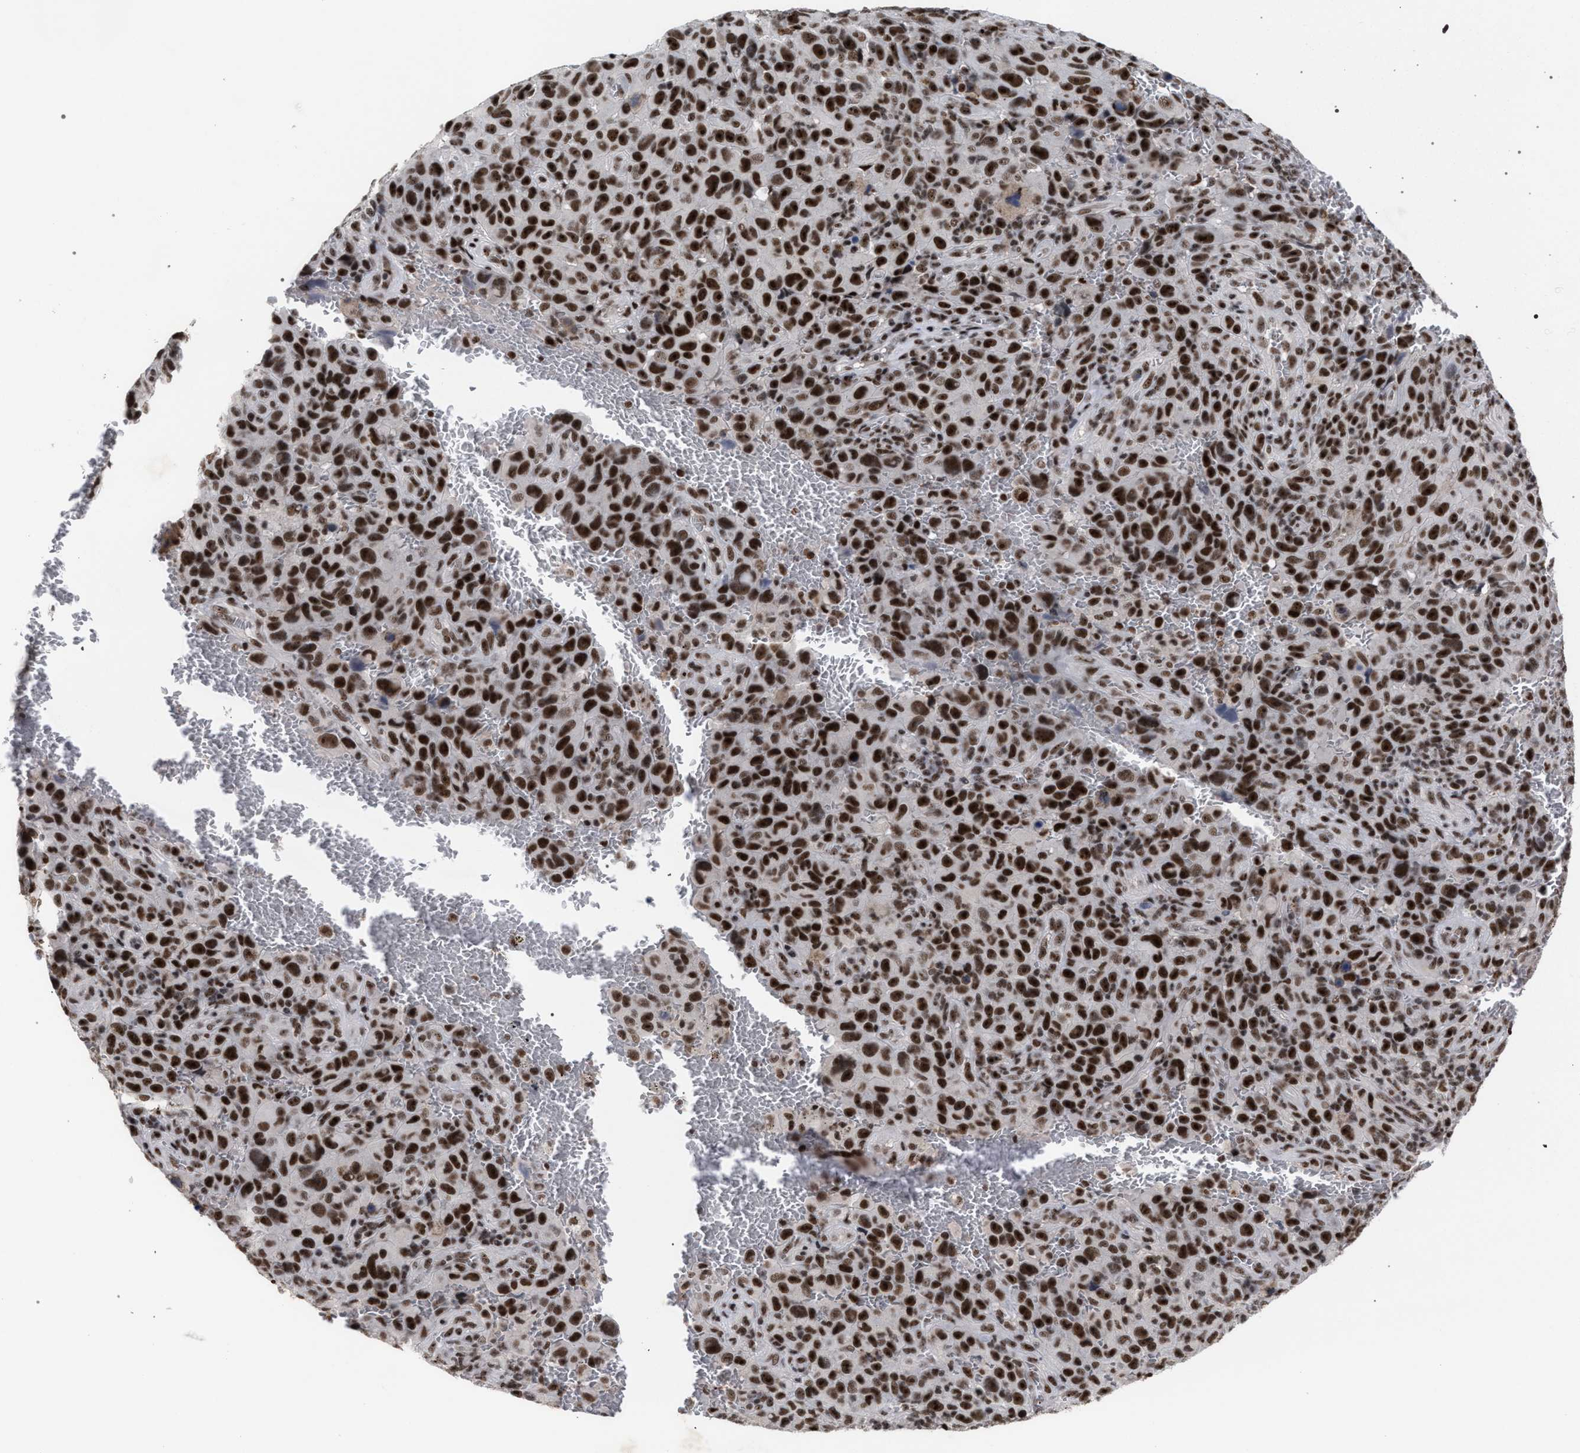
{"staining": {"intensity": "strong", "quantity": ">75%", "location": "nuclear"}, "tissue": "melanoma", "cell_type": "Tumor cells", "image_type": "cancer", "snomed": [{"axis": "morphology", "description": "Malignant melanoma, NOS"}, {"axis": "topography", "description": "Skin"}], "caption": "A high-resolution photomicrograph shows IHC staining of melanoma, which displays strong nuclear expression in about >75% of tumor cells. Immunohistochemistry stains the protein of interest in brown and the nuclei are stained blue.", "gene": "SCAF4", "patient": {"sex": "female", "age": 82}}